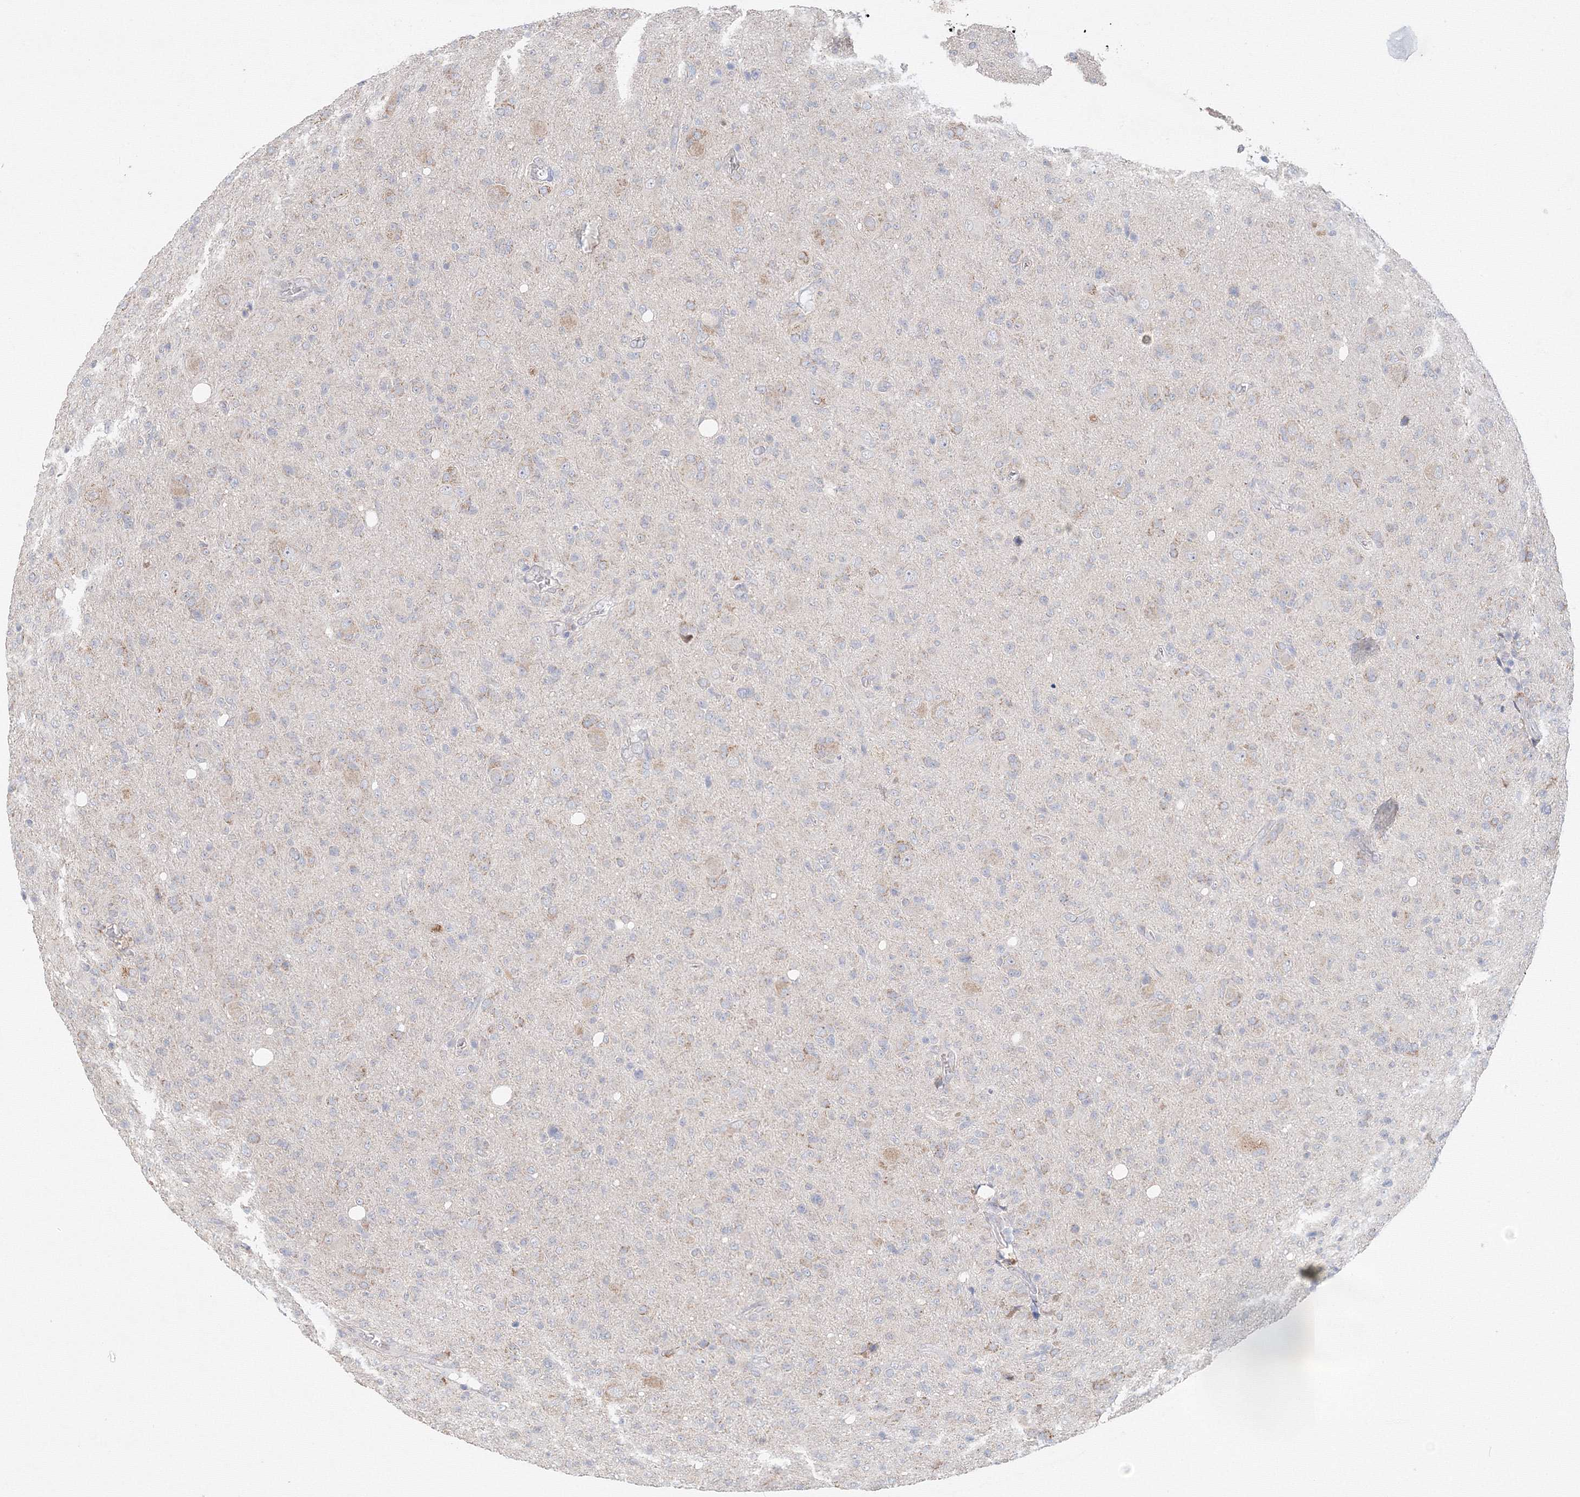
{"staining": {"intensity": "negative", "quantity": "none", "location": "none"}, "tissue": "glioma", "cell_type": "Tumor cells", "image_type": "cancer", "snomed": [{"axis": "morphology", "description": "Glioma, malignant, High grade"}, {"axis": "topography", "description": "Brain"}], "caption": "Glioma stained for a protein using immunohistochemistry (IHC) shows no staining tumor cells.", "gene": "DHRS12", "patient": {"sex": "female", "age": 57}}